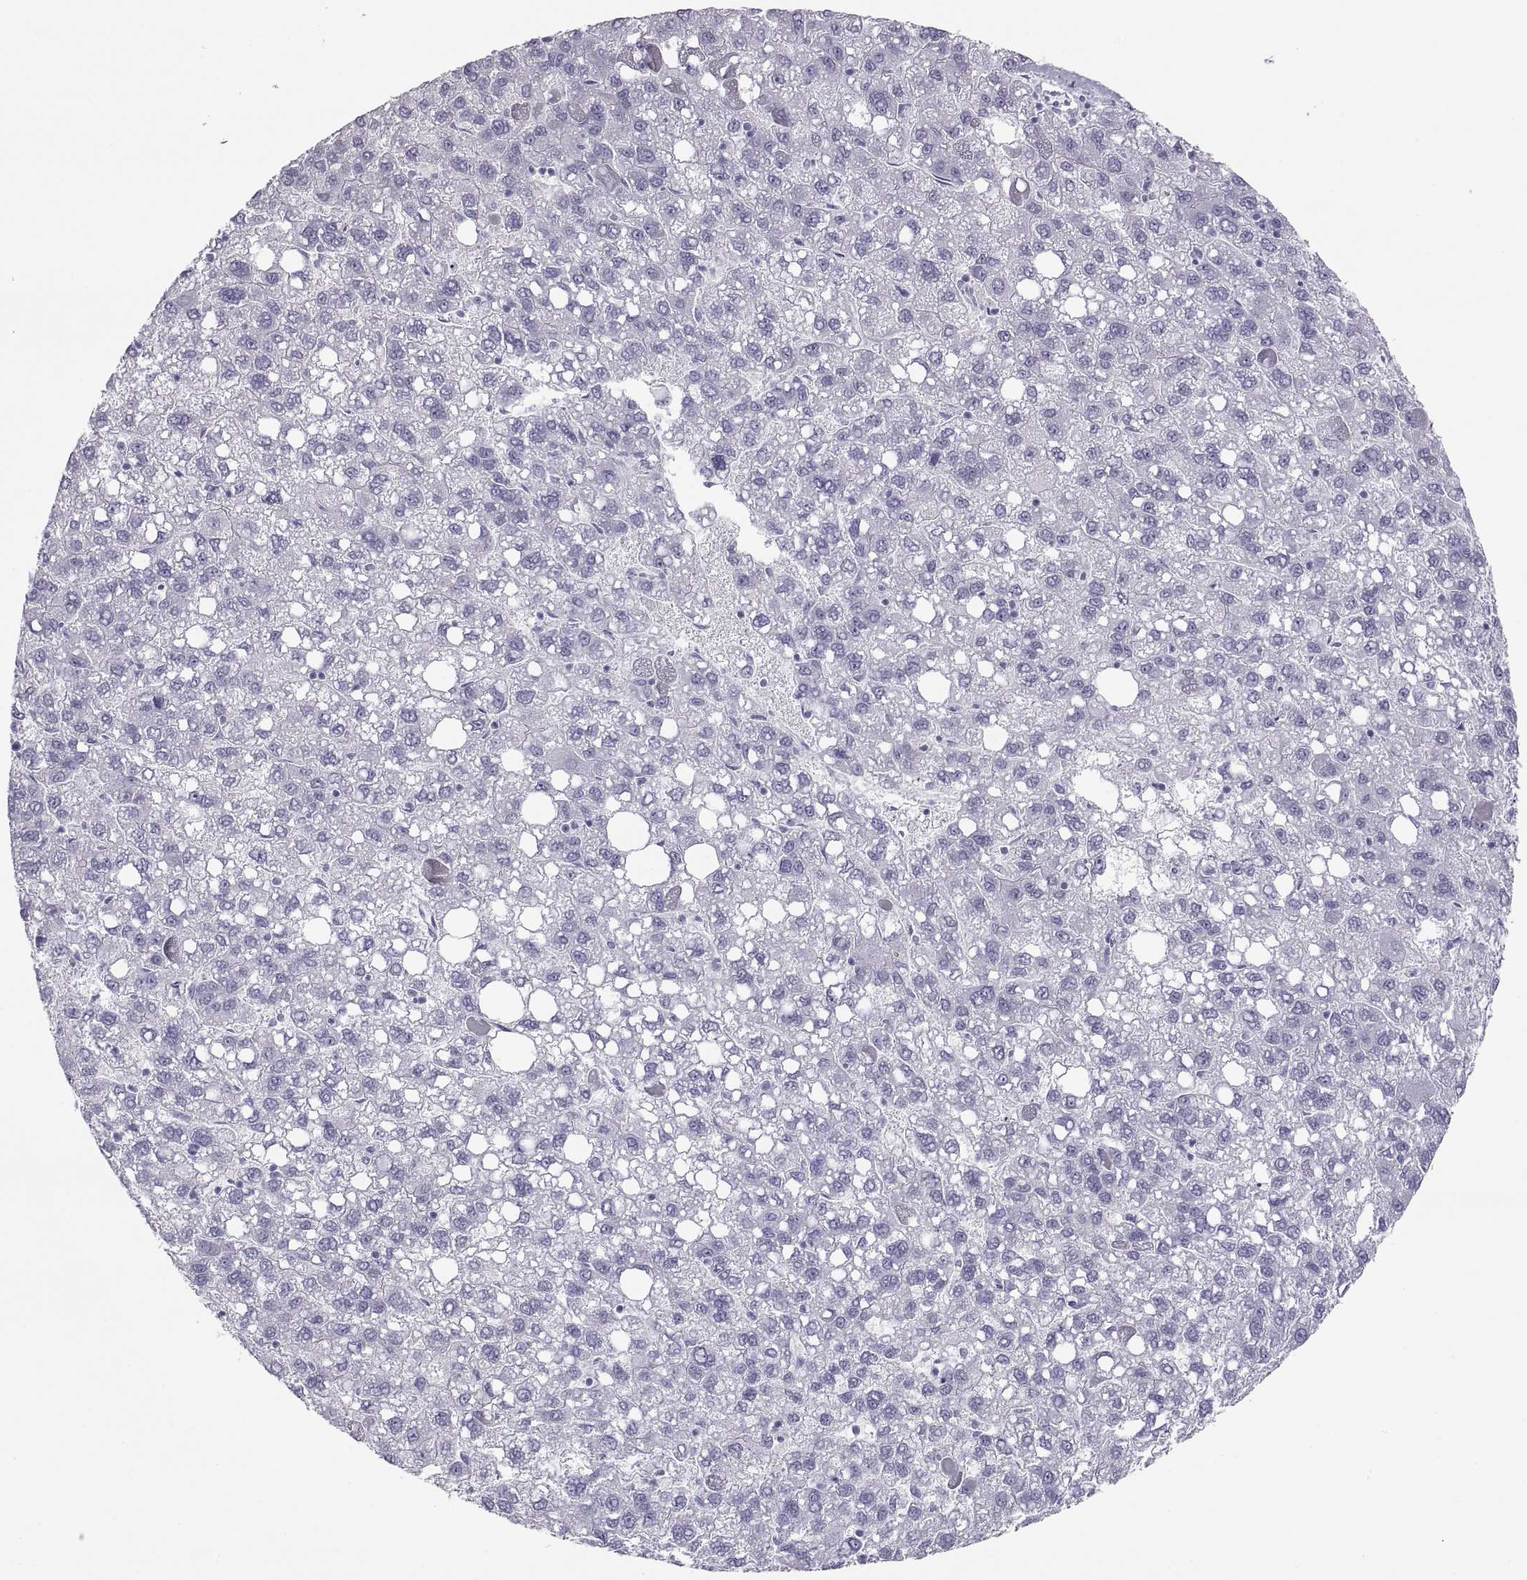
{"staining": {"intensity": "negative", "quantity": "none", "location": "none"}, "tissue": "liver cancer", "cell_type": "Tumor cells", "image_type": "cancer", "snomed": [{"axis": "morphology", "description": "Carcinoma, Hepatocellular, NOS"}, {"axis": "topography", "description": "Liver"}], "caption": "DAB (3,3'-diaminobenzidine) immunohistochemical staining of human liver hepatocellular carcinoma reveals no significant staining in tumor cells.", "gene": "SEMG1", "patient": {"sex": "female", "age": 82}}